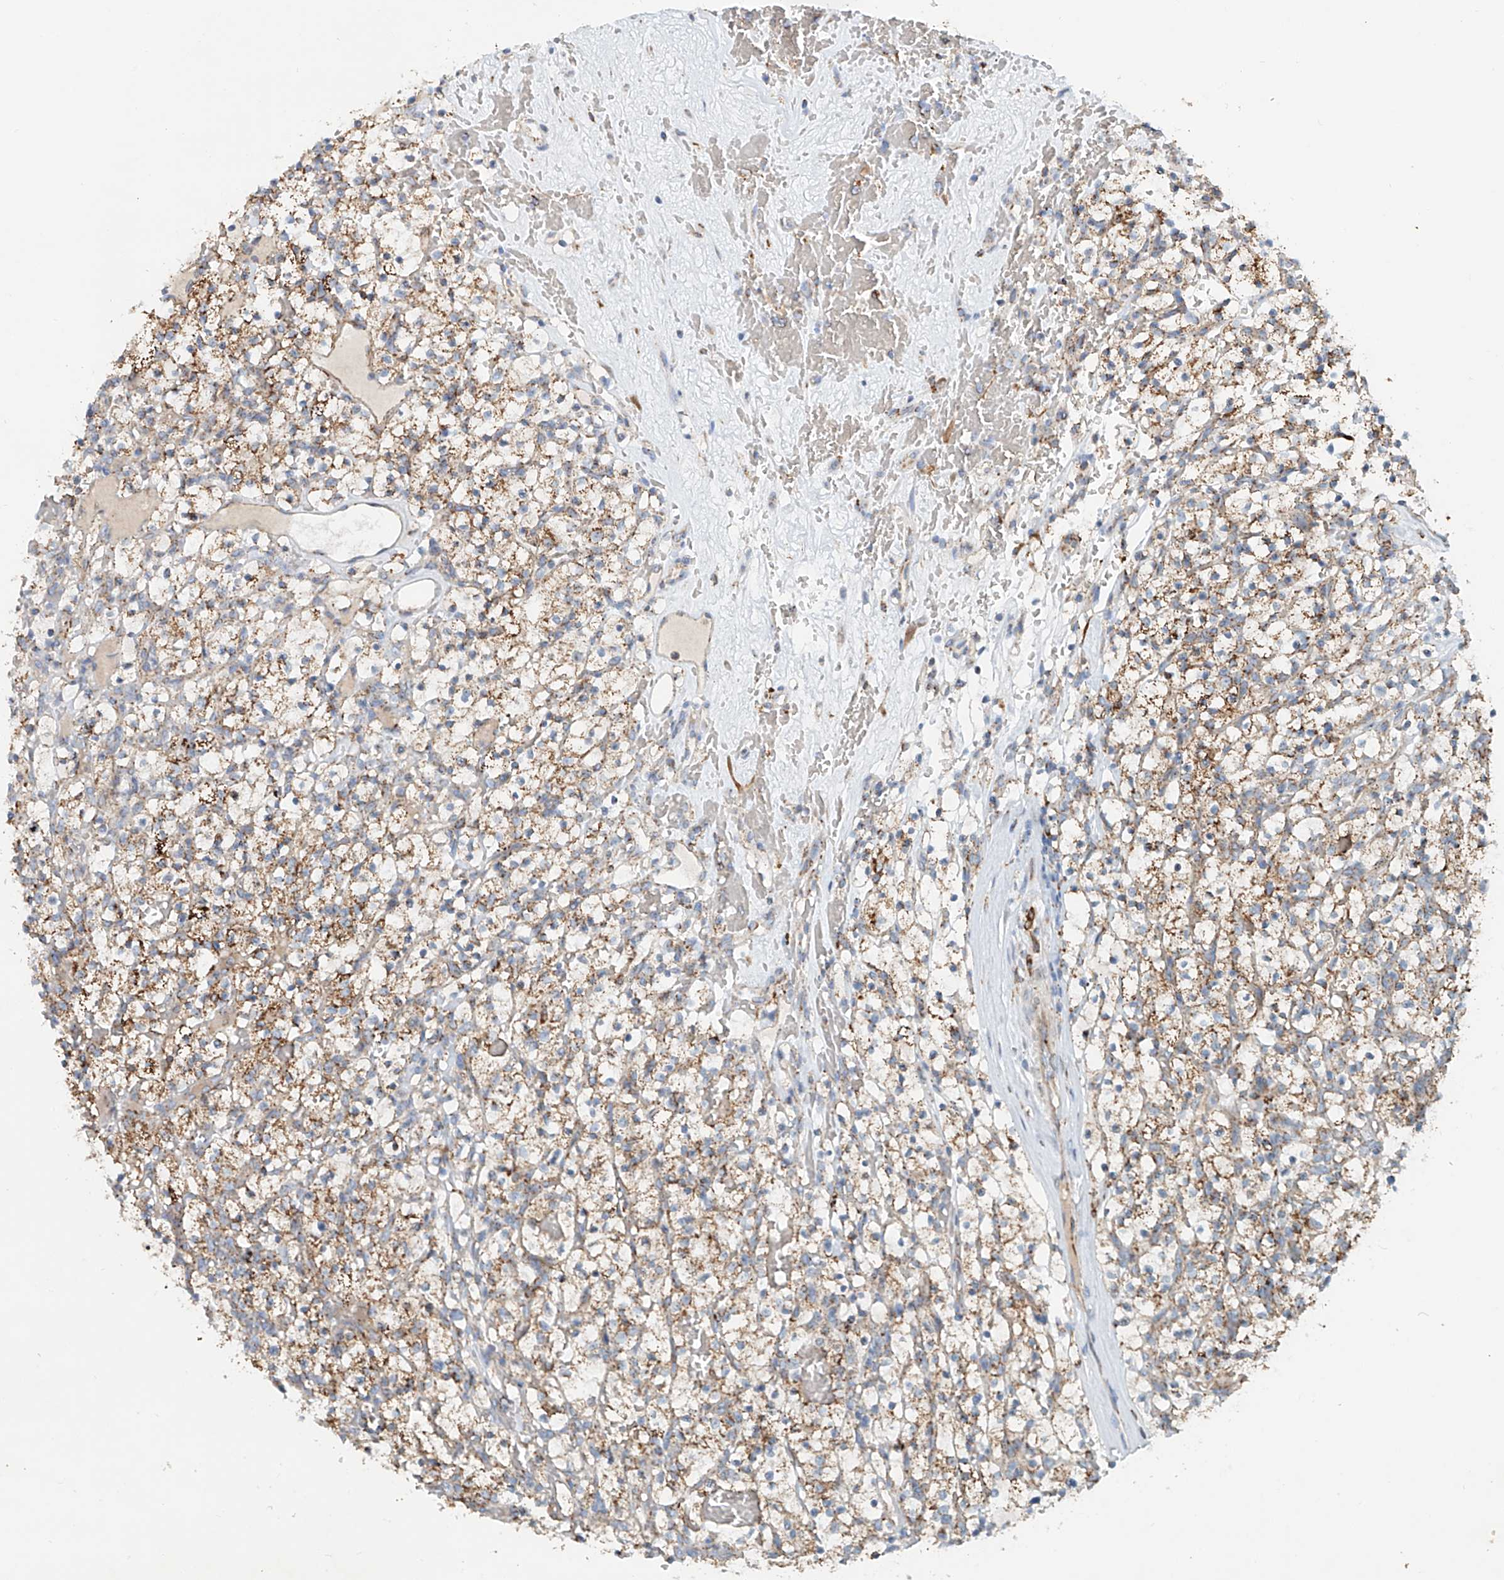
{"staining": {"intensity": "moderate", "quantity": ">75%", "location": "cytoplasmic/membranous"}, "tissue": "renal cancer", "cell_type": "Tumor cells", "image_type": "cancer", "snomed": [{"axis": "morphology", "description": "Adenocarcinoma, NOS"}, {"axis": "topography", "description": "Kidney"}], "caption": "Immunohistochemical staining of human renal cancer (adenocarcinoma) demonstrates medium levels of moderate cytoplasmic/membranous staining in about >75% of tumor cells.", "gene": "CARD10", "patient": {"sex": "female", "age": 57}}